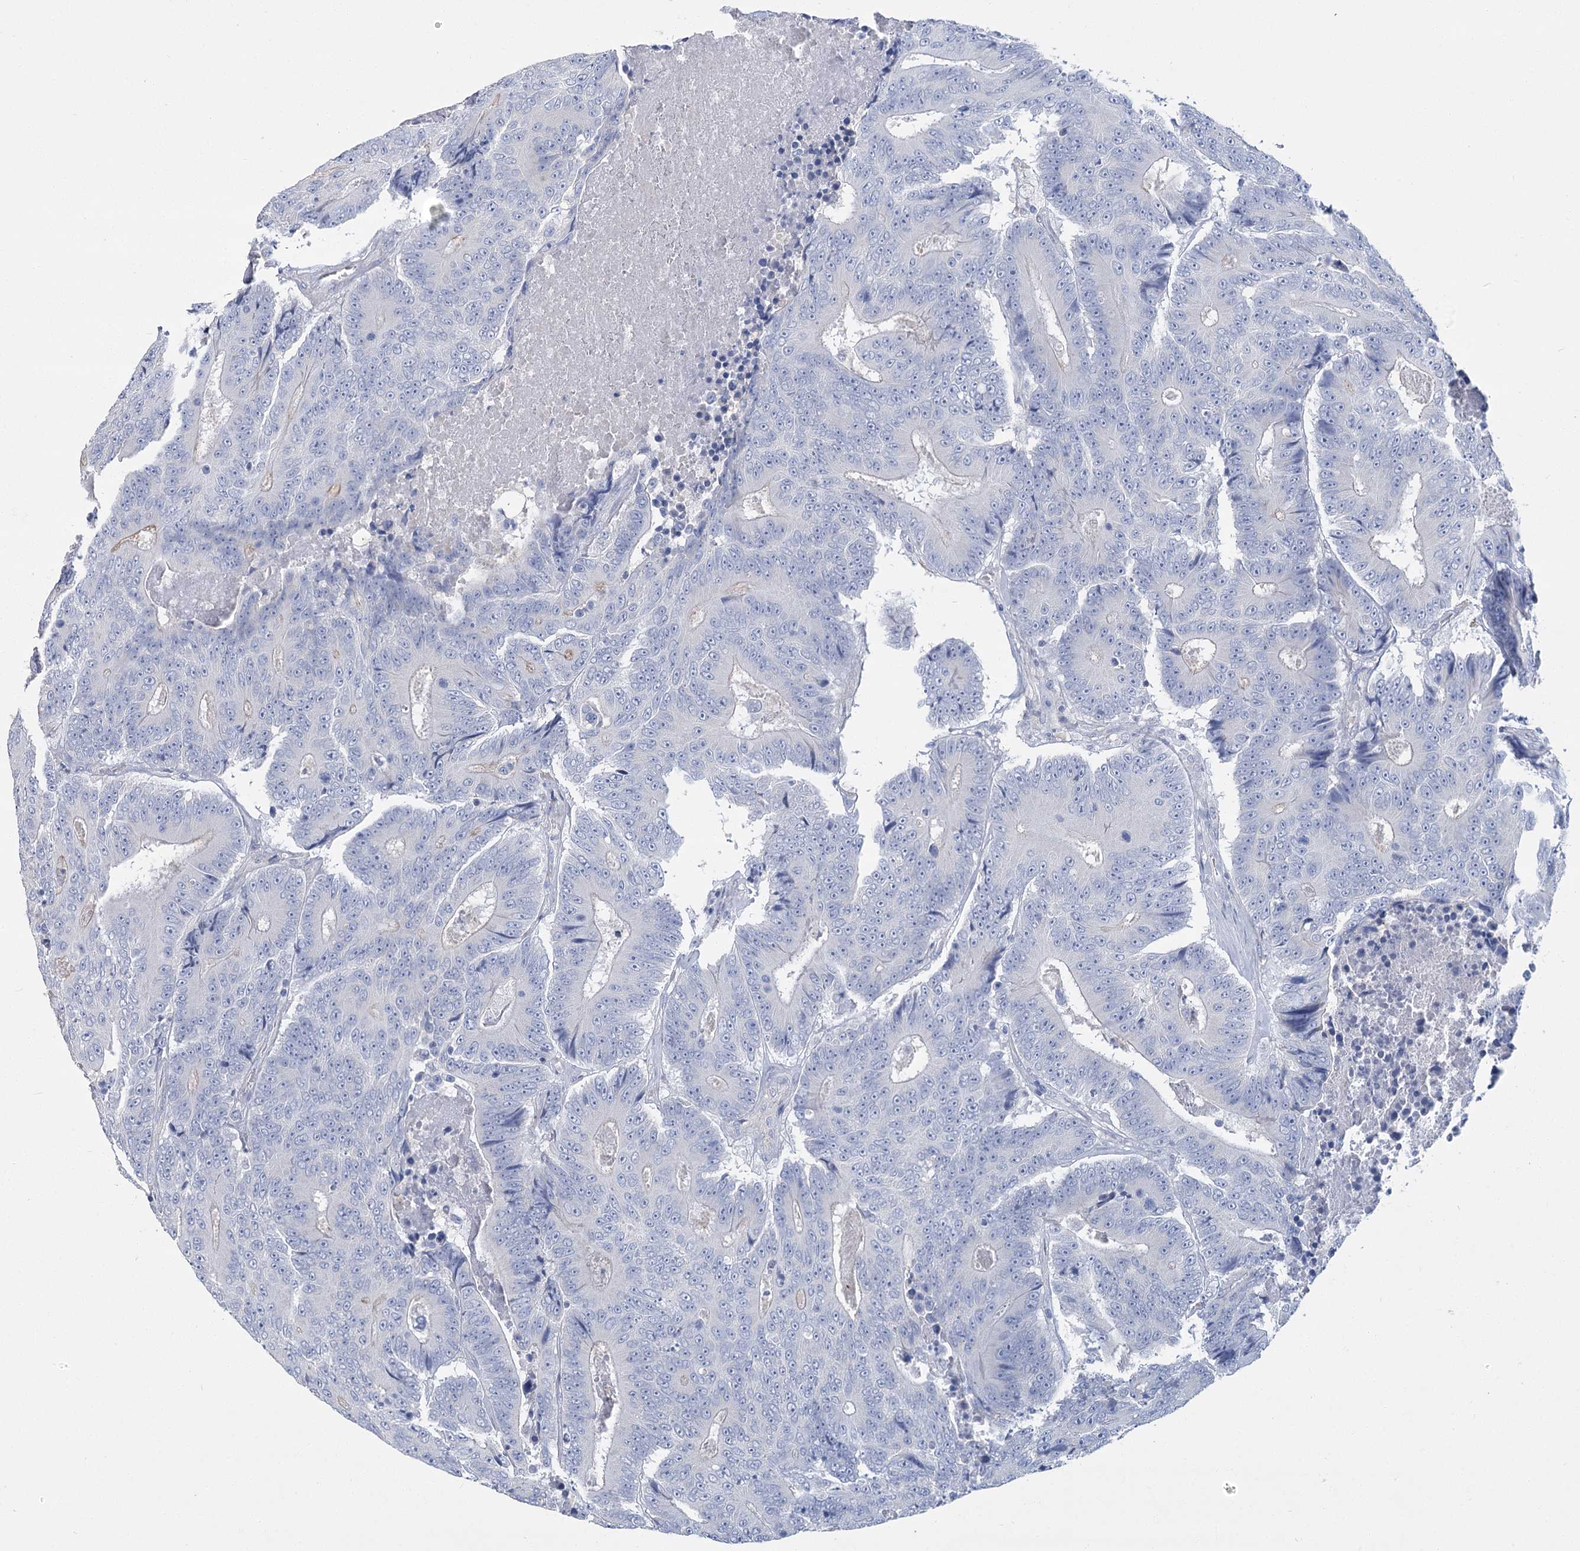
{"staining": {"intensity": "negative", "quantity": "none", "location": "none"}, "tissue": "colorectal cancer", "cell_type": "Tumor cells", "image_type": "cancer", "snomed": [{"axis": "morphology", "description": "Adenocarcinoma, NOS"}, {"axis": "topography", "description": "Colon"}], "caption": "Immunohistochemical staining of colorectal cancer displays no significant expression in tumor cells.", "gene": "SLC9A3", "patient": {"sex": "male", "age": 83}}